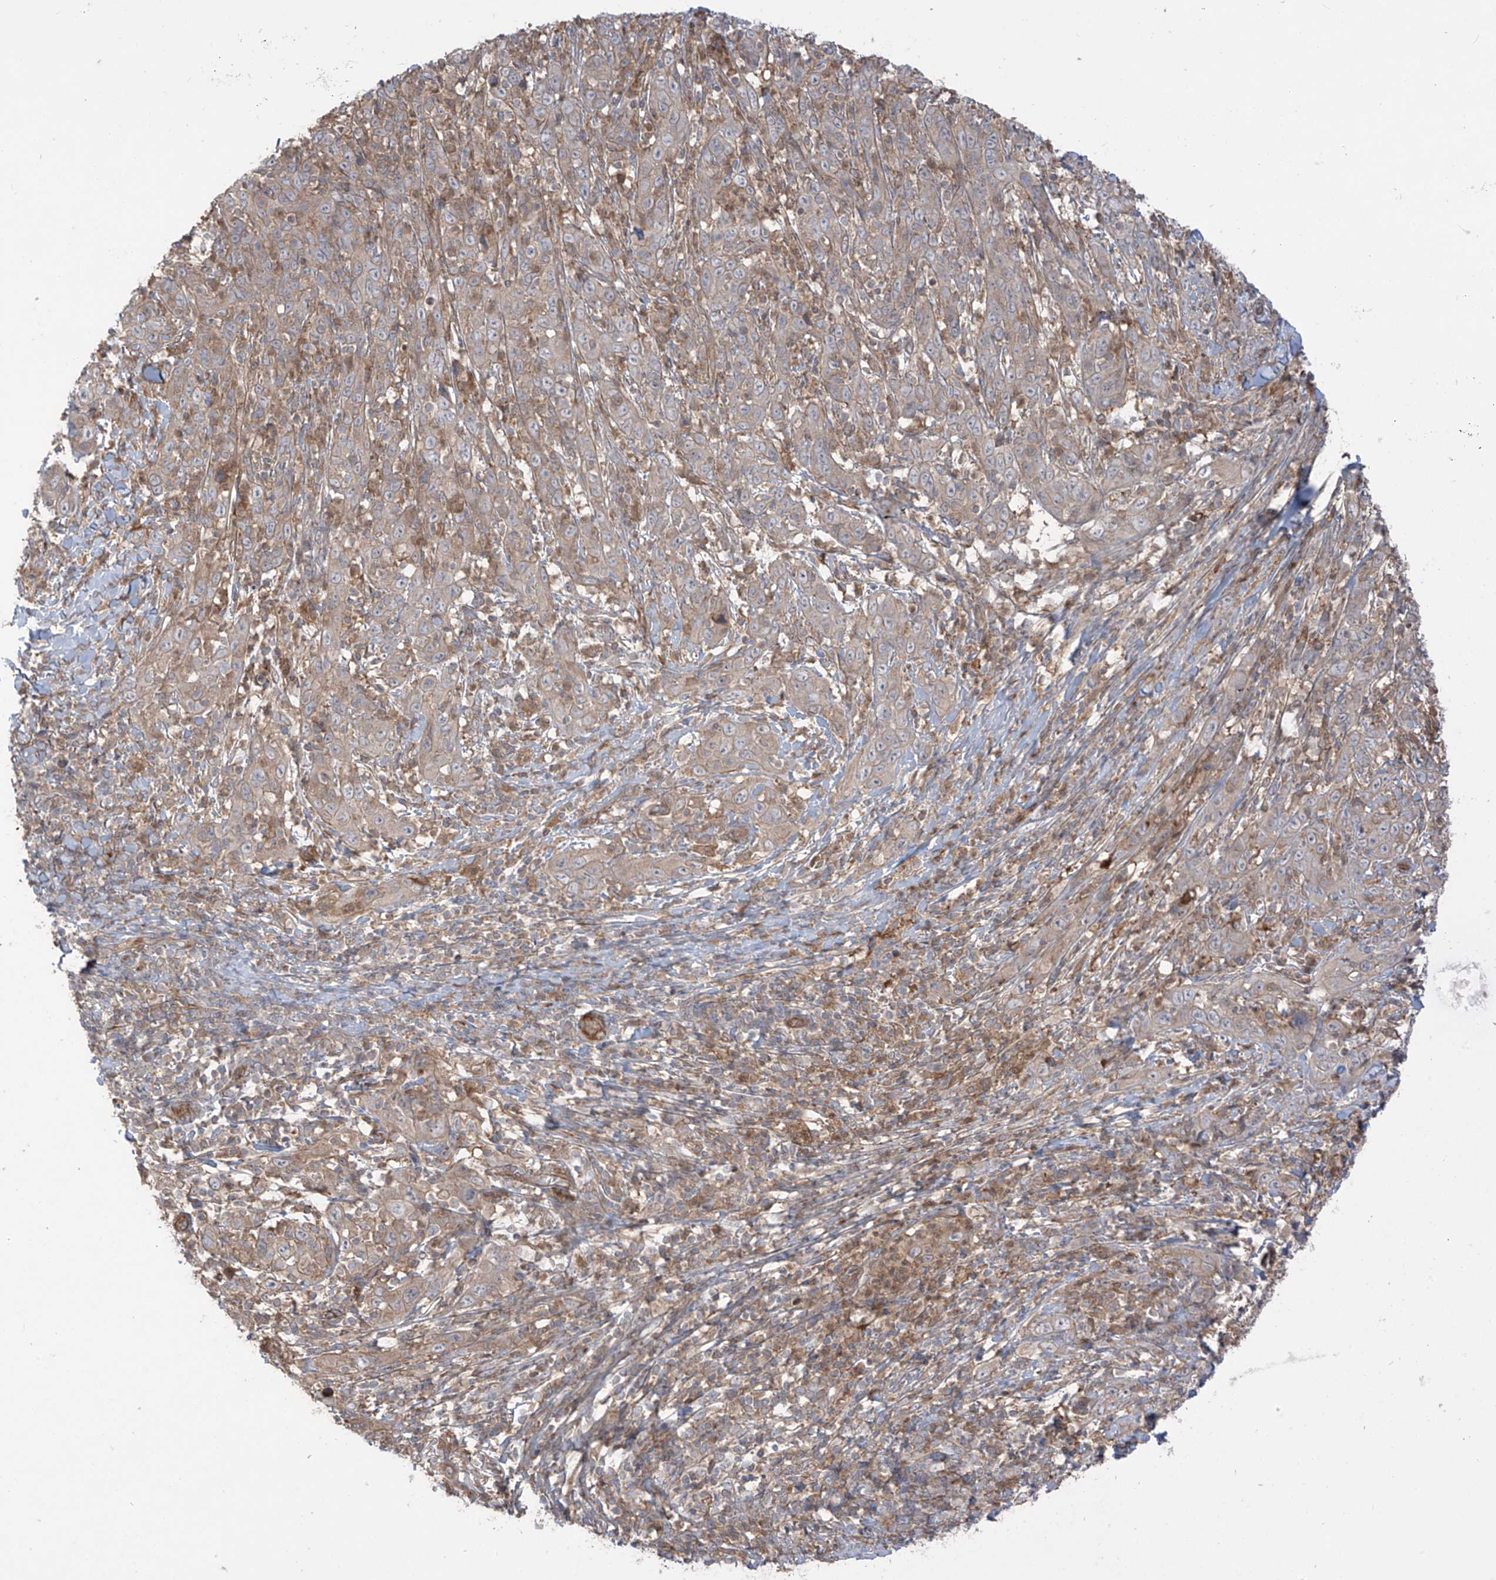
{"staining": {"intensity": "weak", "quantity": ">75%", "location": "cytoplasmic/membranous"}, "tissue": "cervical cancer", "cell_type": "Tumor cells", "image_type": "cancer", "snomed": [{"axis": "morphology", "description": "Squamous cell carcinoma, NOS"}, {"axis": "topography", "description": "Cervix"}], "caption": "Immunohistochemical staining of cervical cancer exhibits low levels of weak cytoplasmic/membranous protein positivity in approximately >75% of tumor cells. (IHC, brightfield microscopy, high magnification).", "gene": "TRMU", "patient": {"sex": "female", "age": 46}}